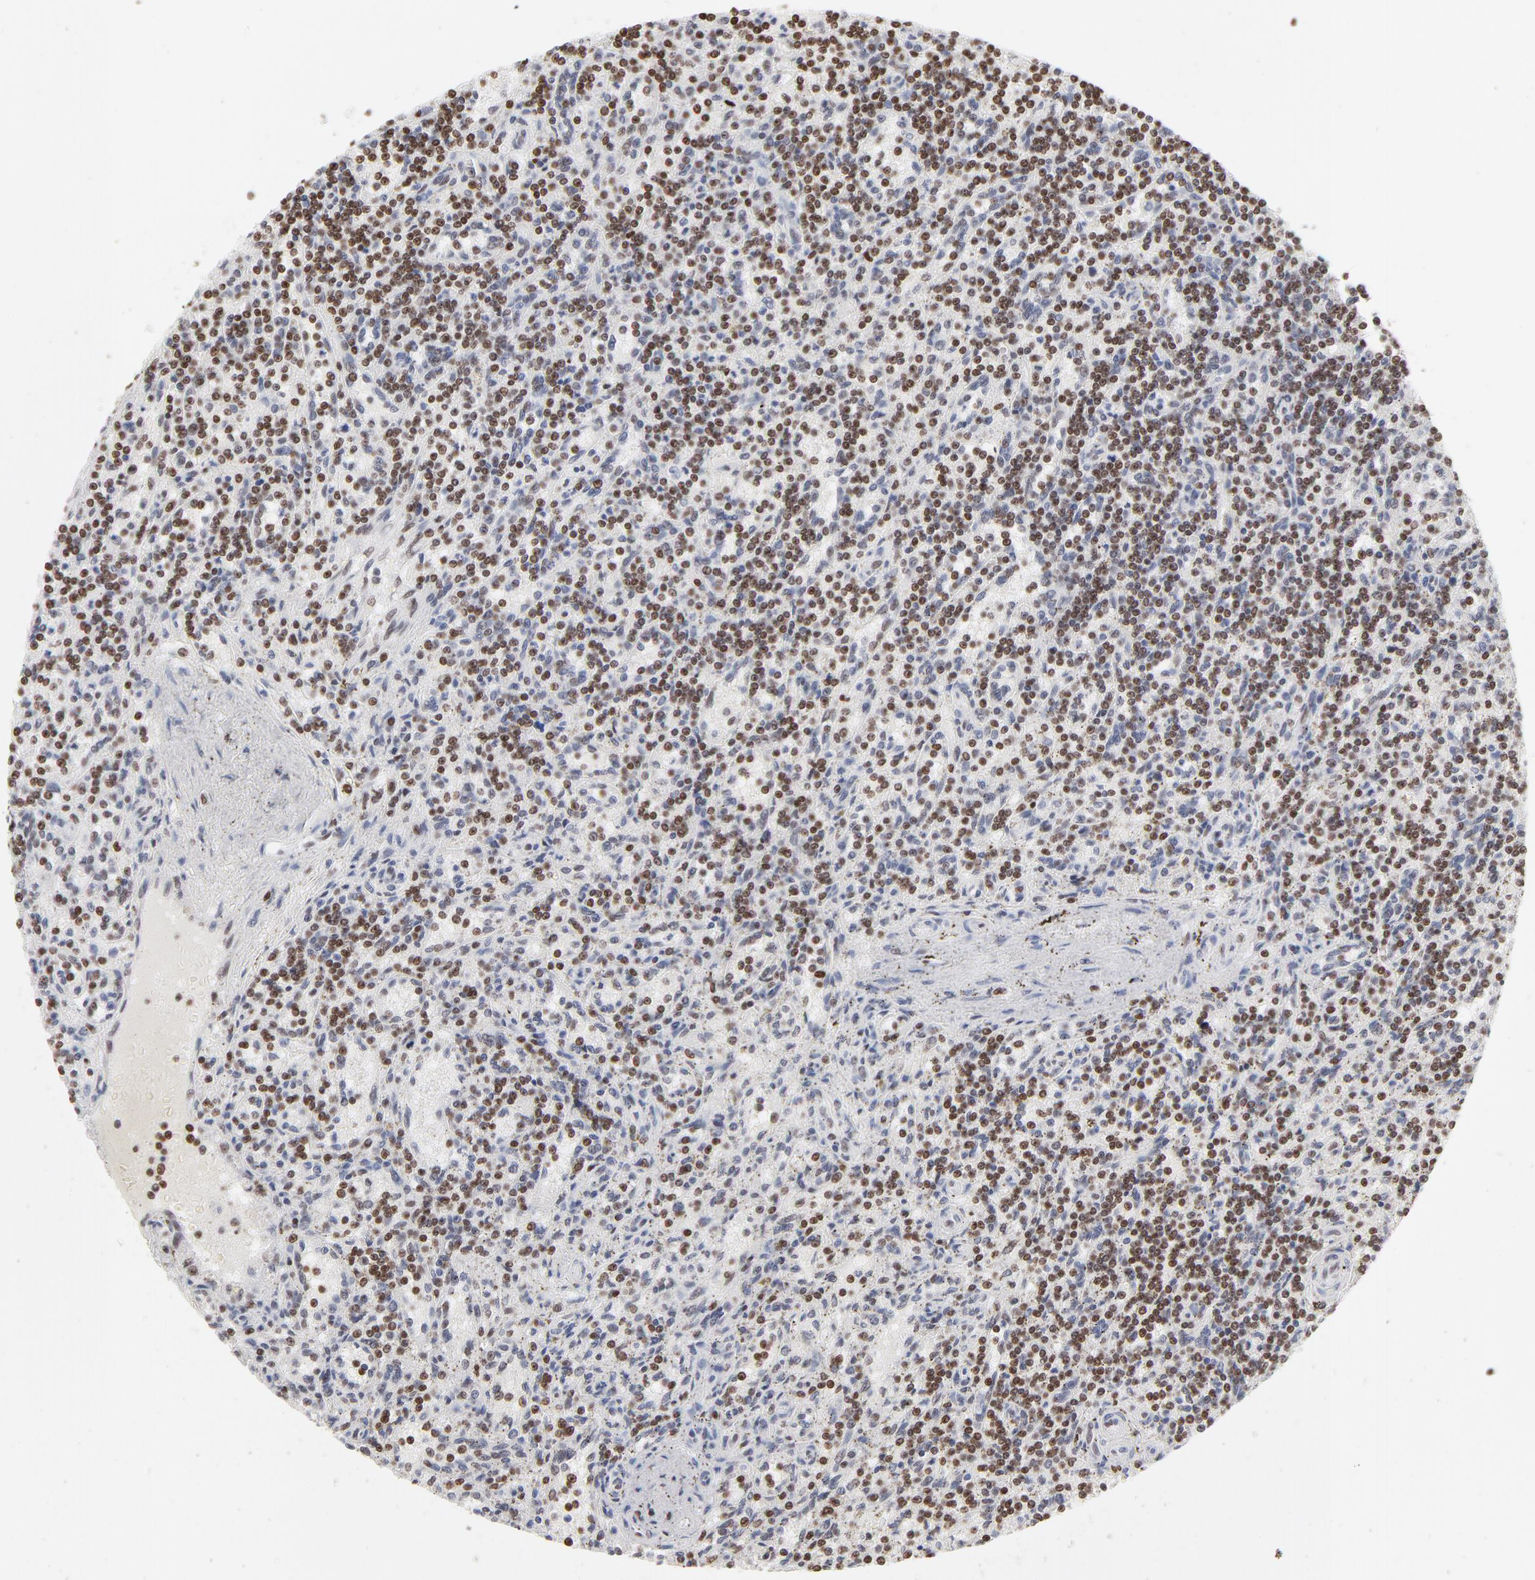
{"staining": {"intensity": "strong", "quantity": "25%-75%", "location": "nuclear"}, "tissue": "lymphoma", "cell_type": "Tumor cells", "image_type": "cancer", "snomed": [{"axis": "morphology", "description": "Malignant lymphoma, non-Hodgkin's type, Low grade"}, {"axis": "topography", "description": "Spleen"}], "caption": "Immunohistochemistry (IHC) histopathology image of neoplastic tissue: human malignant lymphoma, non-Hodgkin's type (low-grade) stained using immunohistochemistry (IHC) exhibits high levels of strong protein expression localized specifically in the nuclear of tumor cells, appearing as a nuclear brown color.", "gene": "PARP1", "patient": {"sex": "male", "age": 73}}